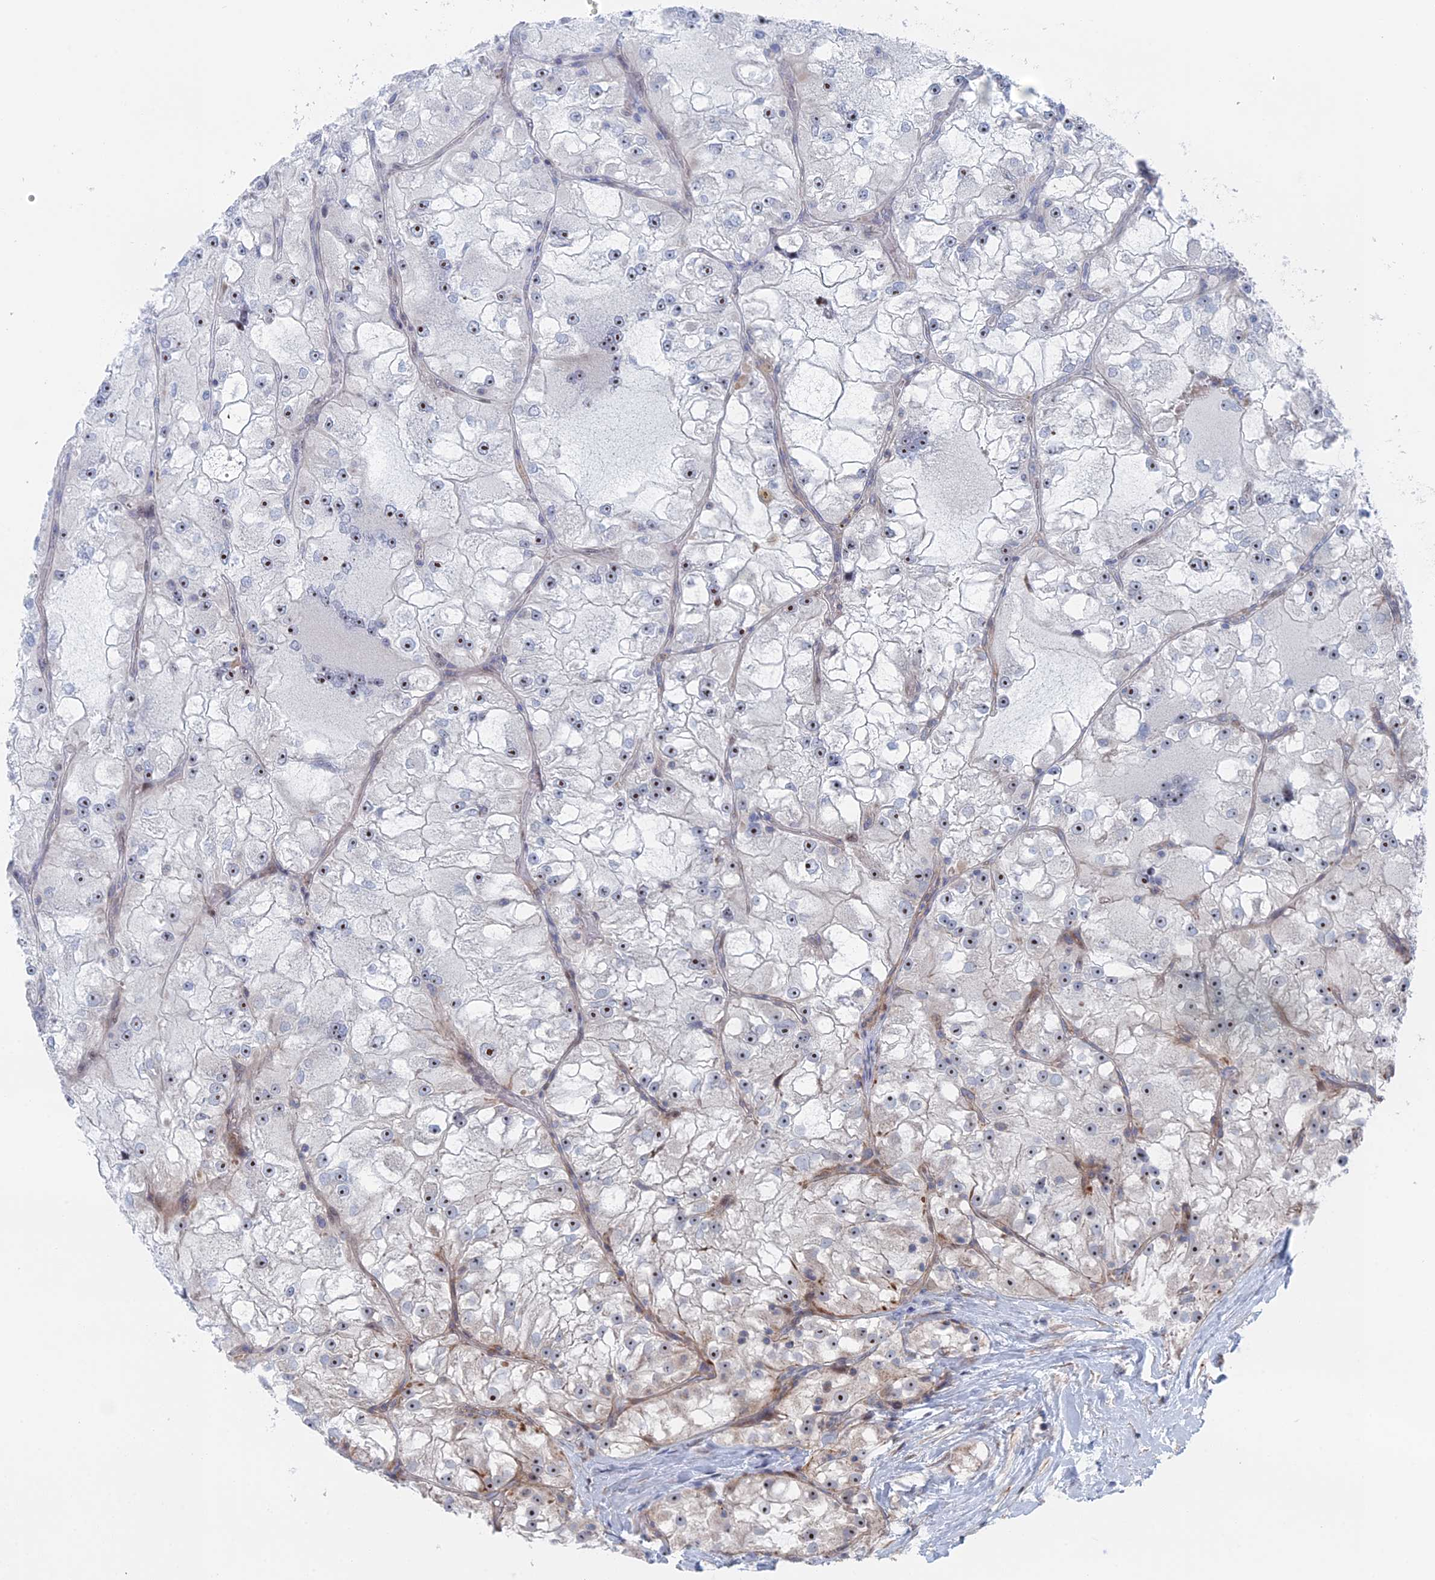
{"staining": {"intensity": "weak", "quantity": "25%-75%", "location": "nuclear"}, "tissue": "renal cancer", "cell_type": "Tumor cells", "image_type": "cancer", "snomed": [{"axis": "morphology", "description": "Adenocarcinoma, NOS"}, {"axis": "topography", "description": "Kidney"}], "caption": "Tumor cells reveal low levels of weak nuclear staining in approximately 25%-75% of cells in human renal adenocarcinoma.", "gene": "IL7", "patient": {"sex": "female", "age": 72}}